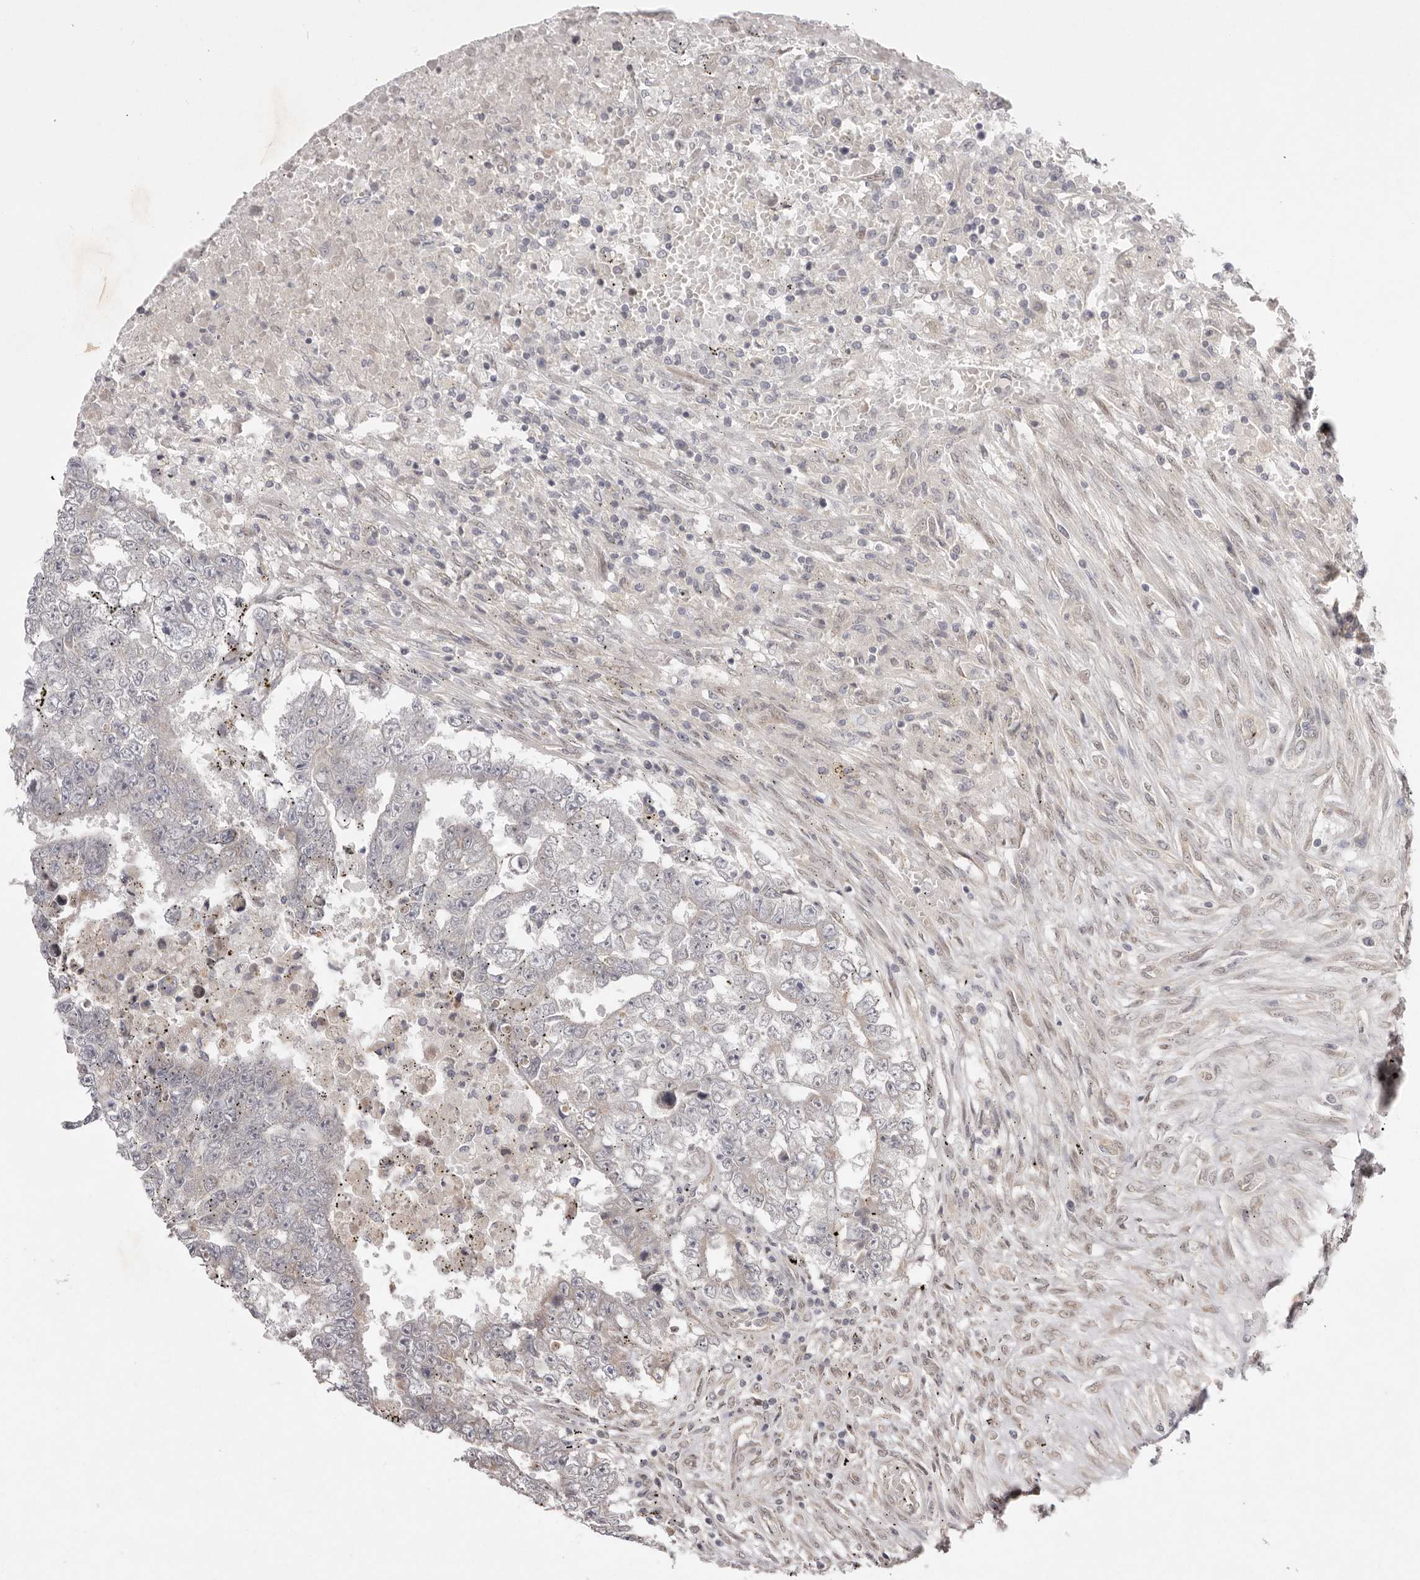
{"staining": {"intensity": "negative", "quantity": "none", "location": "none"}, "tissue": "testis cancer", "cell_type": "Tumor cells", "image_type": "cancer", "snomed": [{"axis": "morphology", "description": "Carcinoma, Embryonal, NOS"}, {"axis": "topography", "description": "Testis"}], "caption": "This photomicrograph is of embryonal carcinoma (testis) stained with immunohistochemistry (IHC) to label a protein in brown with the nuclei are counter-stained blue. There is no staining in tumor cells.", "gene": "NSUN4", "patient": {"sex": "male", "age": 25}}